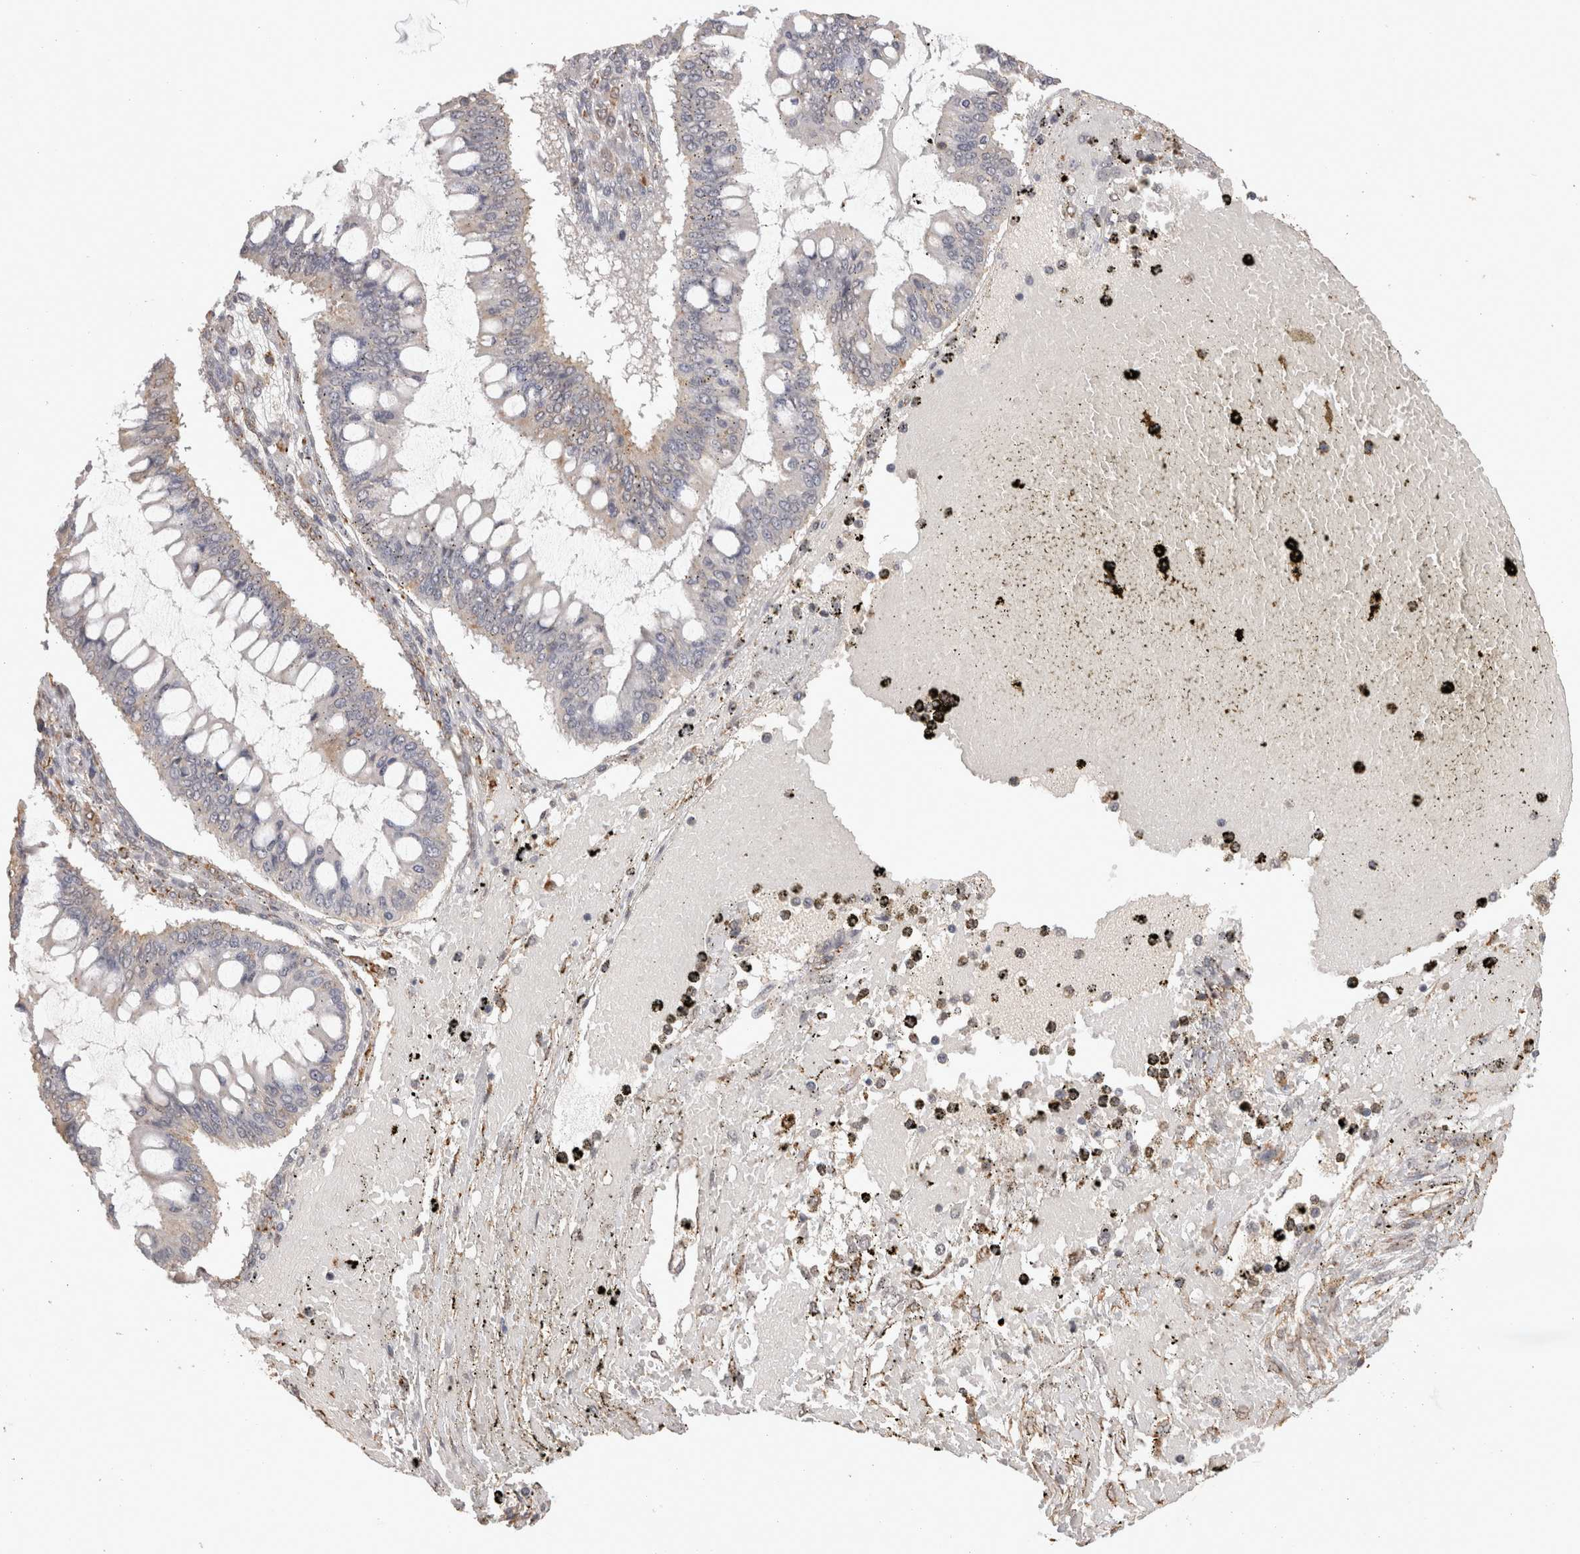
{"staining": {"intensity": "moderate", "quantity": "<25%", "location": "cytoplasmic/membranous"}, "tissue": "ovarian cancer", "cell_type": "Tumor cells", "image_type": "cancer", "snomed": [{"axis": "morphology", "description": "Cystadenocarcinoma, mucinous, NOS"}, {"axis": "topography", "description": "Ovary"}], "caption": "Ovarian mucinous cystadenocarcinoma stained with DAB immunohistochemistry (IHC) shows low levels of moderate cytoplasmic/membranous staining in approximately <25% of tumor cells.", "gene": "BNIP3L", "patient": {"sex": "female", "age": 73}}